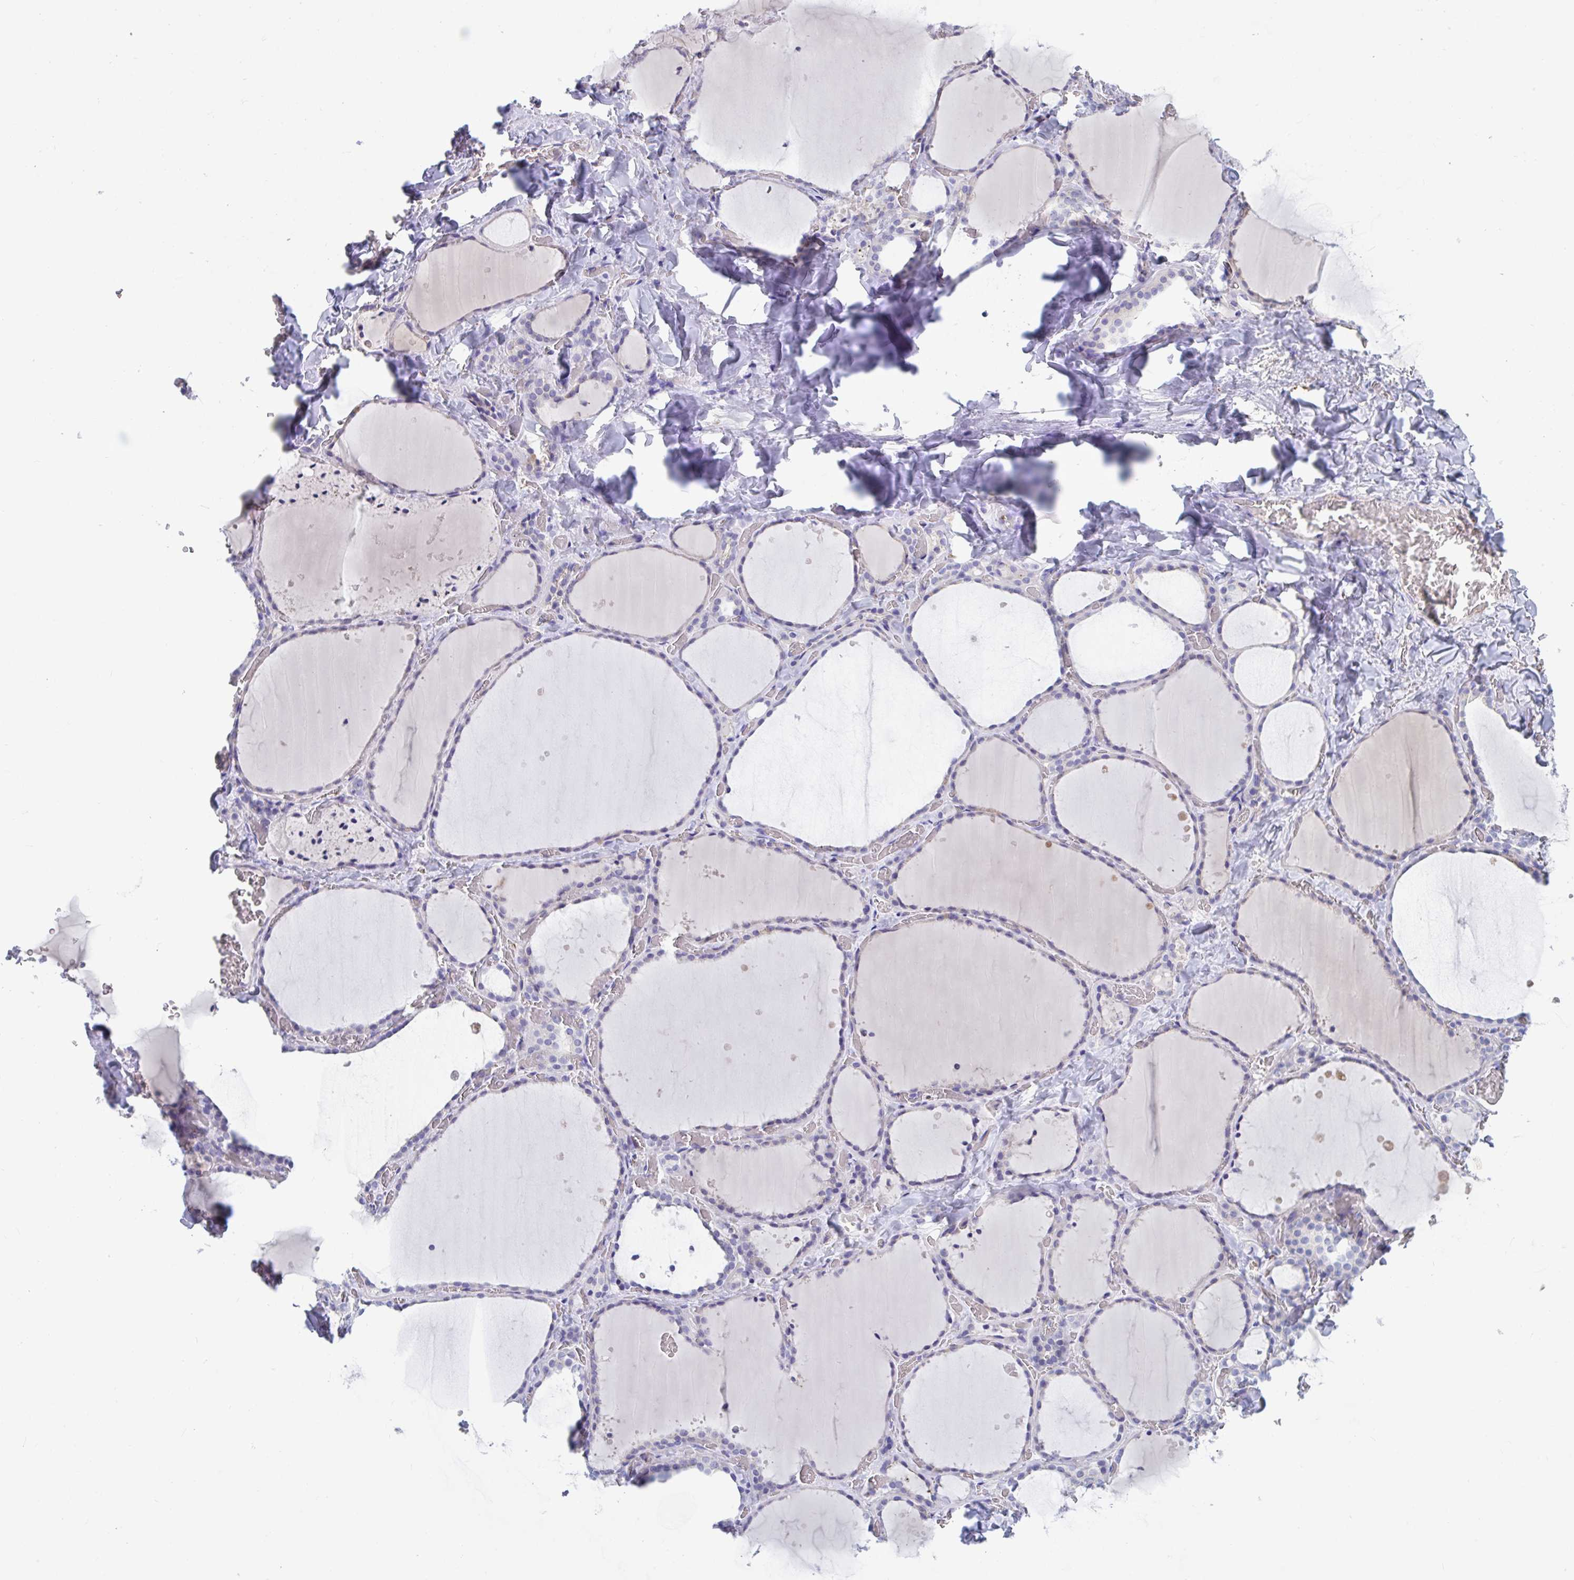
{"staining": {"intensity": "negative", "quantity": "none", "location": "none"}, "tissue": "thyroid gland", "cell_type": "Glandular cells", "image_type": "normal", "snomed": [{"axis": "morphology", "description": "Normal tissue, NOS"}, {"axis": "topography", "description": "Thyroid gland"}], "caption": "This is an IHC micrograph of benign human thyroid gland. There is no positivity in glandular cells.", "gene": "TTC30A", "patient": {"sex": "female", "age": 36}}